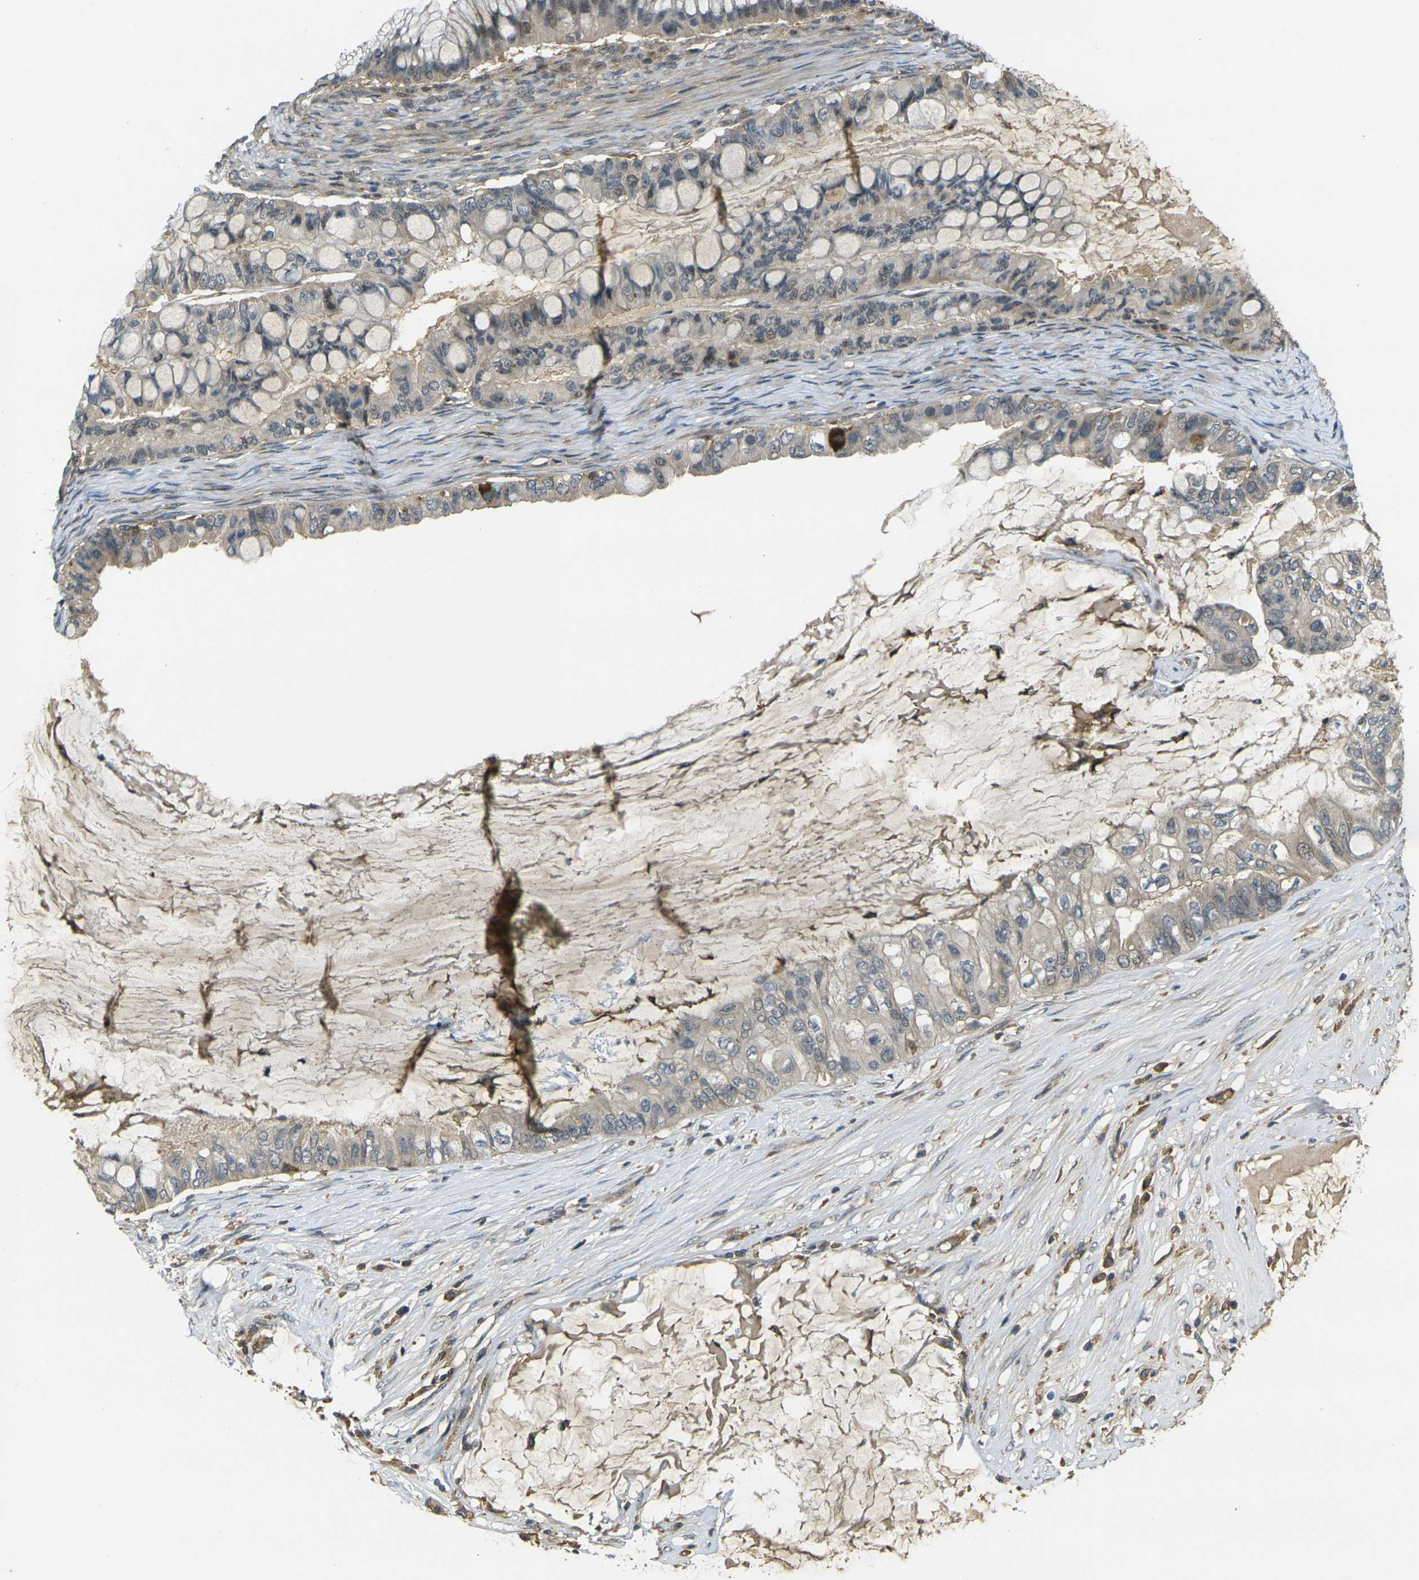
{"staining": {"intensity": "weak", "quantity": ">75%", "location": "cytoplasmic/membranous"}, "tissue": "ovarian cancer", "cell_type": "Tumor cells", "image_type": "cancer", "snomed": [{"axis": "morphology", "description": "Cystadenocarcinoma, mucinous, NOS"}, {"axis": "topography", "description": "Ovary"}], "caption": "Tumor cells display weak cytoplasmic/membranous expression in about >75% of cells in ovarian cancer. (DAB (3,3'-diaminobenzidine) IHC with brightfield microscopy, high magnification).", "gene": "PIGL", "patient": {"sex": "female", "age": 80}}